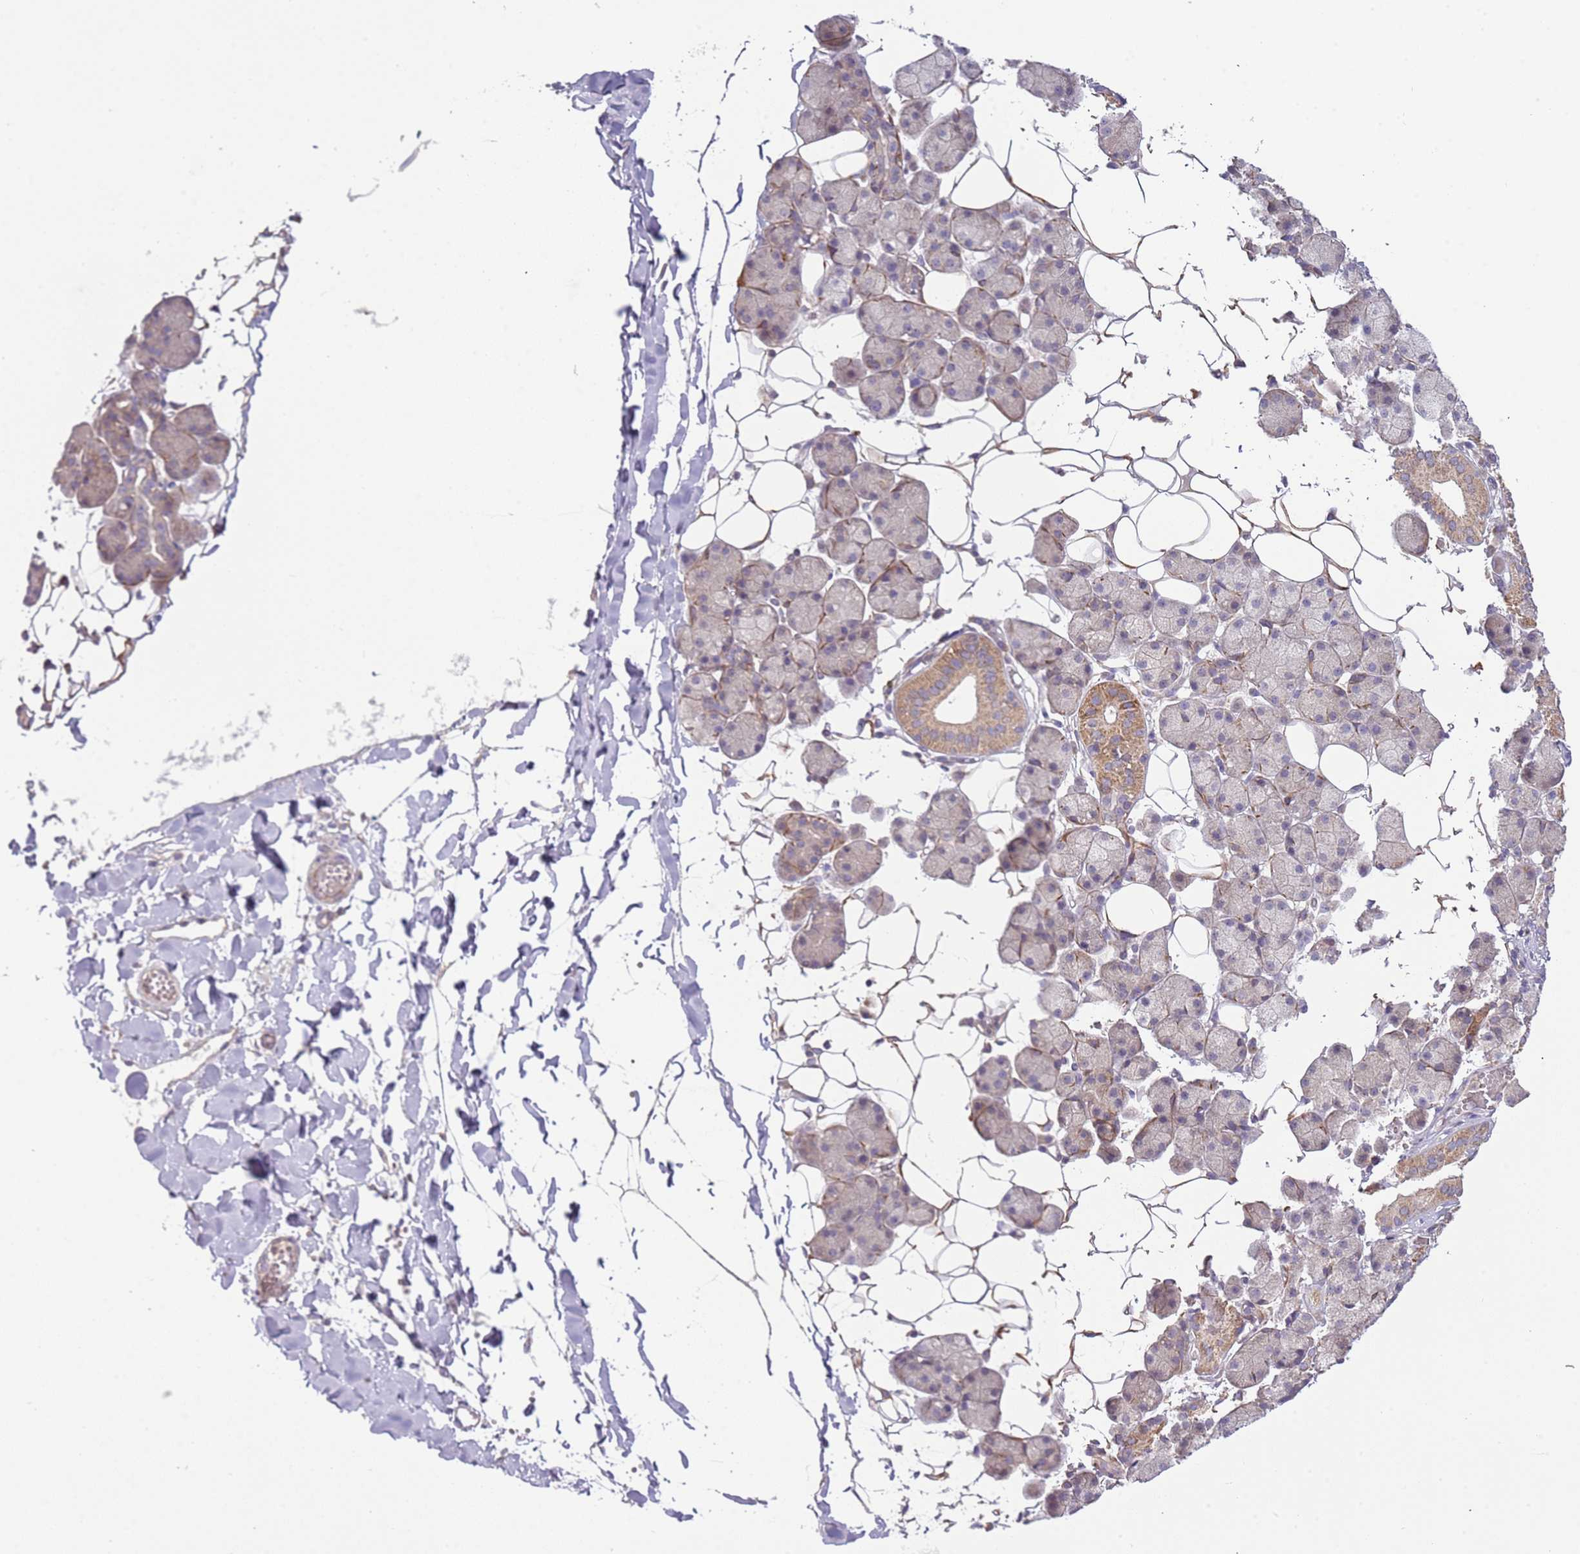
{"staining": {"intensity": "moderate", "quantity": "25%-75%", "location": "cytoplasmic/membranous"}, "tissue": "salivary gland", "cell_type": "Glandular cells", "image_type": "normal", "snomed": [{"axis": "morphology", "description": "Normal tissue, NOS"}, {"axis": "topography", "description": "Salivary gland"}], "caption": "Protein staining by immunohistochemistry (IHC) exhibits moderate cytoplasmic/membranous positivity in approximately 25%-75% of glandular cells in benign salivary gland.", "gene": "DTD2", "patient": {"sex": "female", "age": 33}}